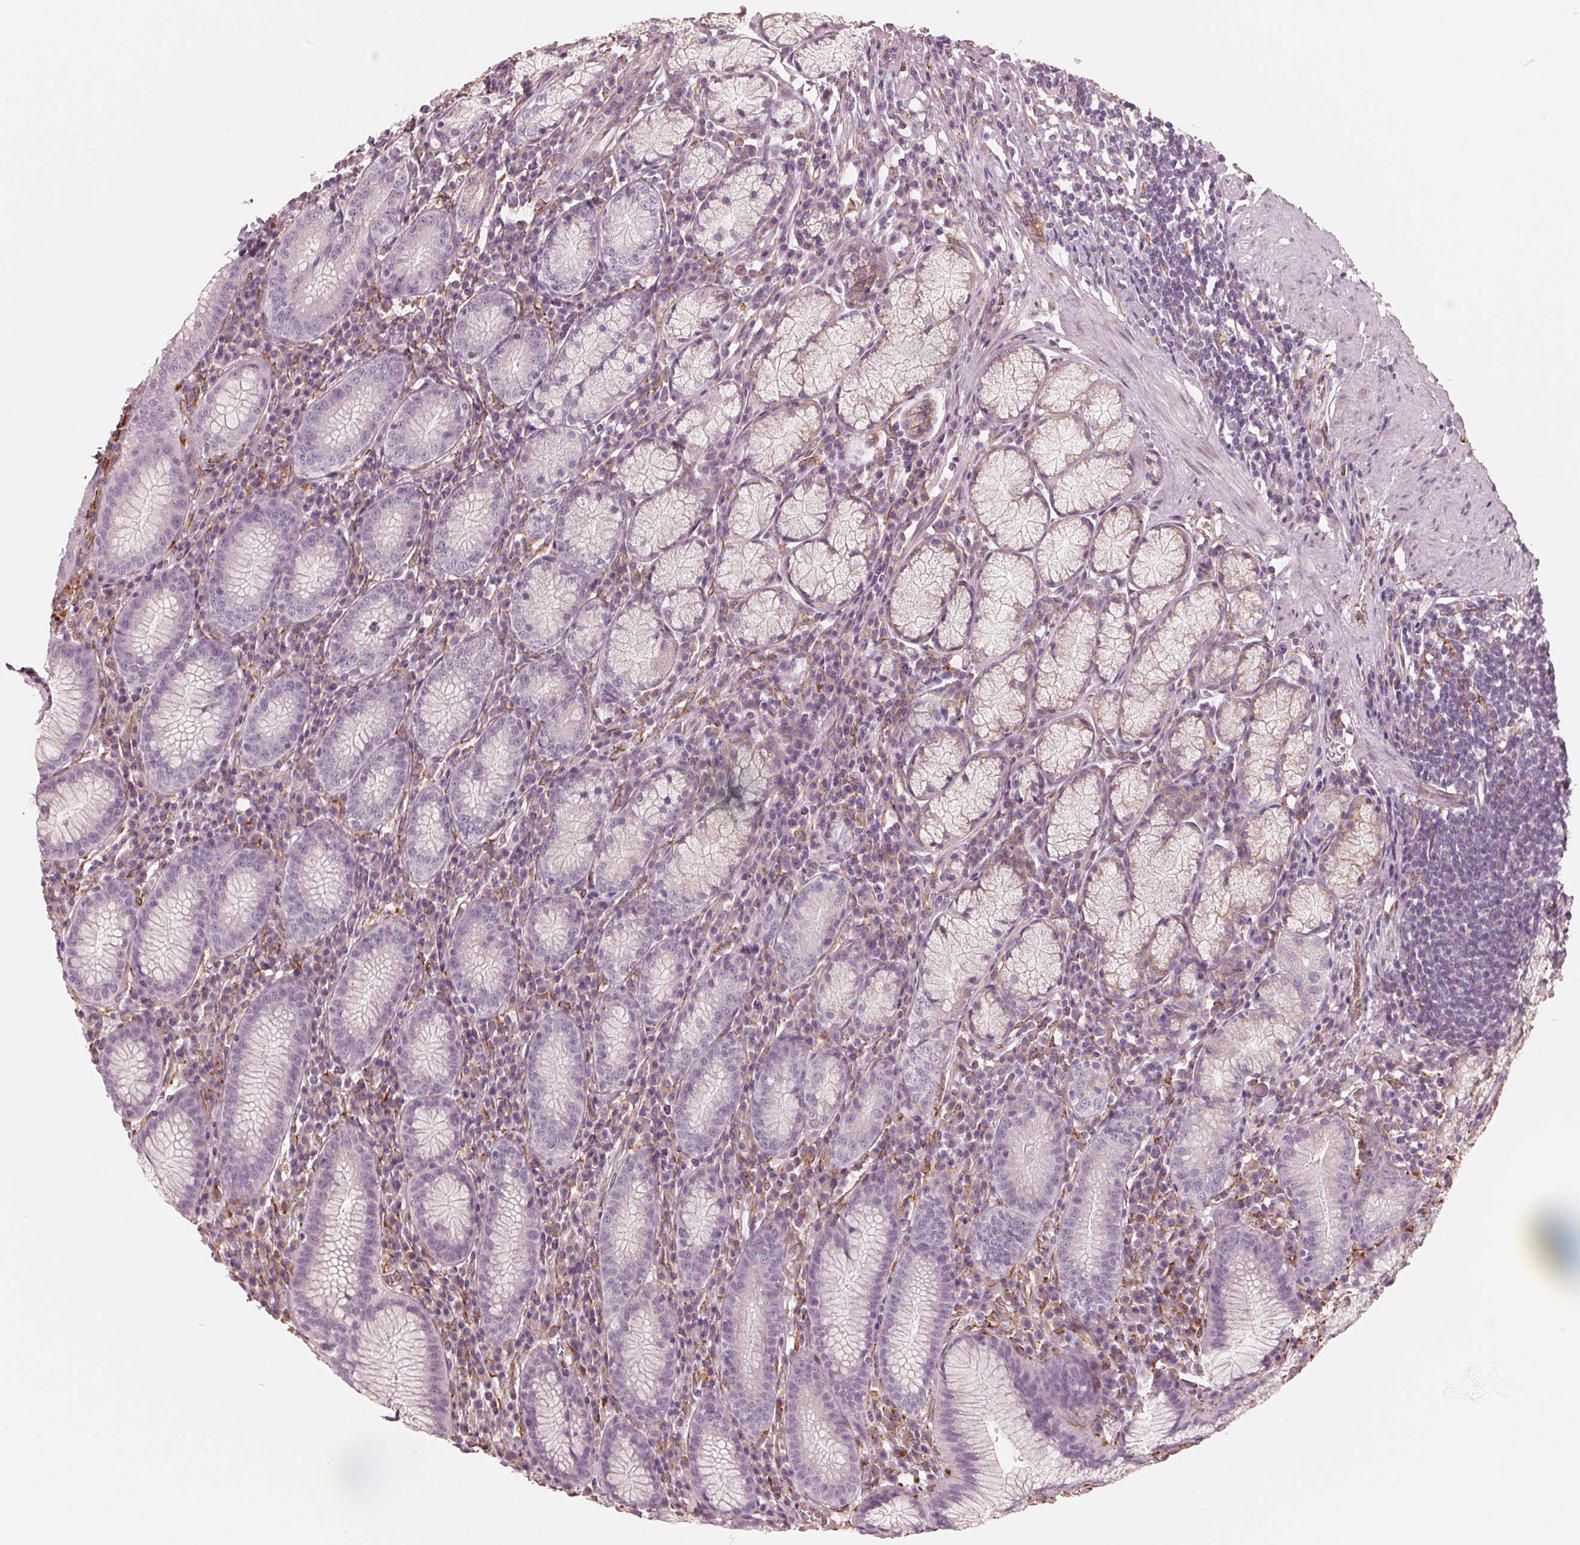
{"staining": {"intensity": "negative", "quantity": "none", "location": "none"}, "tissue": "stomach", "cell_type": "Glandular cells", "image_type": "normal", "snomed": [{"axis": "morphology", "description": "Normal tissue, NOS"}, {"axis": "topography", "description": "Stomach"}], "caption": "There is no significant expression in glandular cells of stomach. Nuclei are stained in blue.", "gene": "IKBIP", "patient": {"sex": "male", "age": 55}}